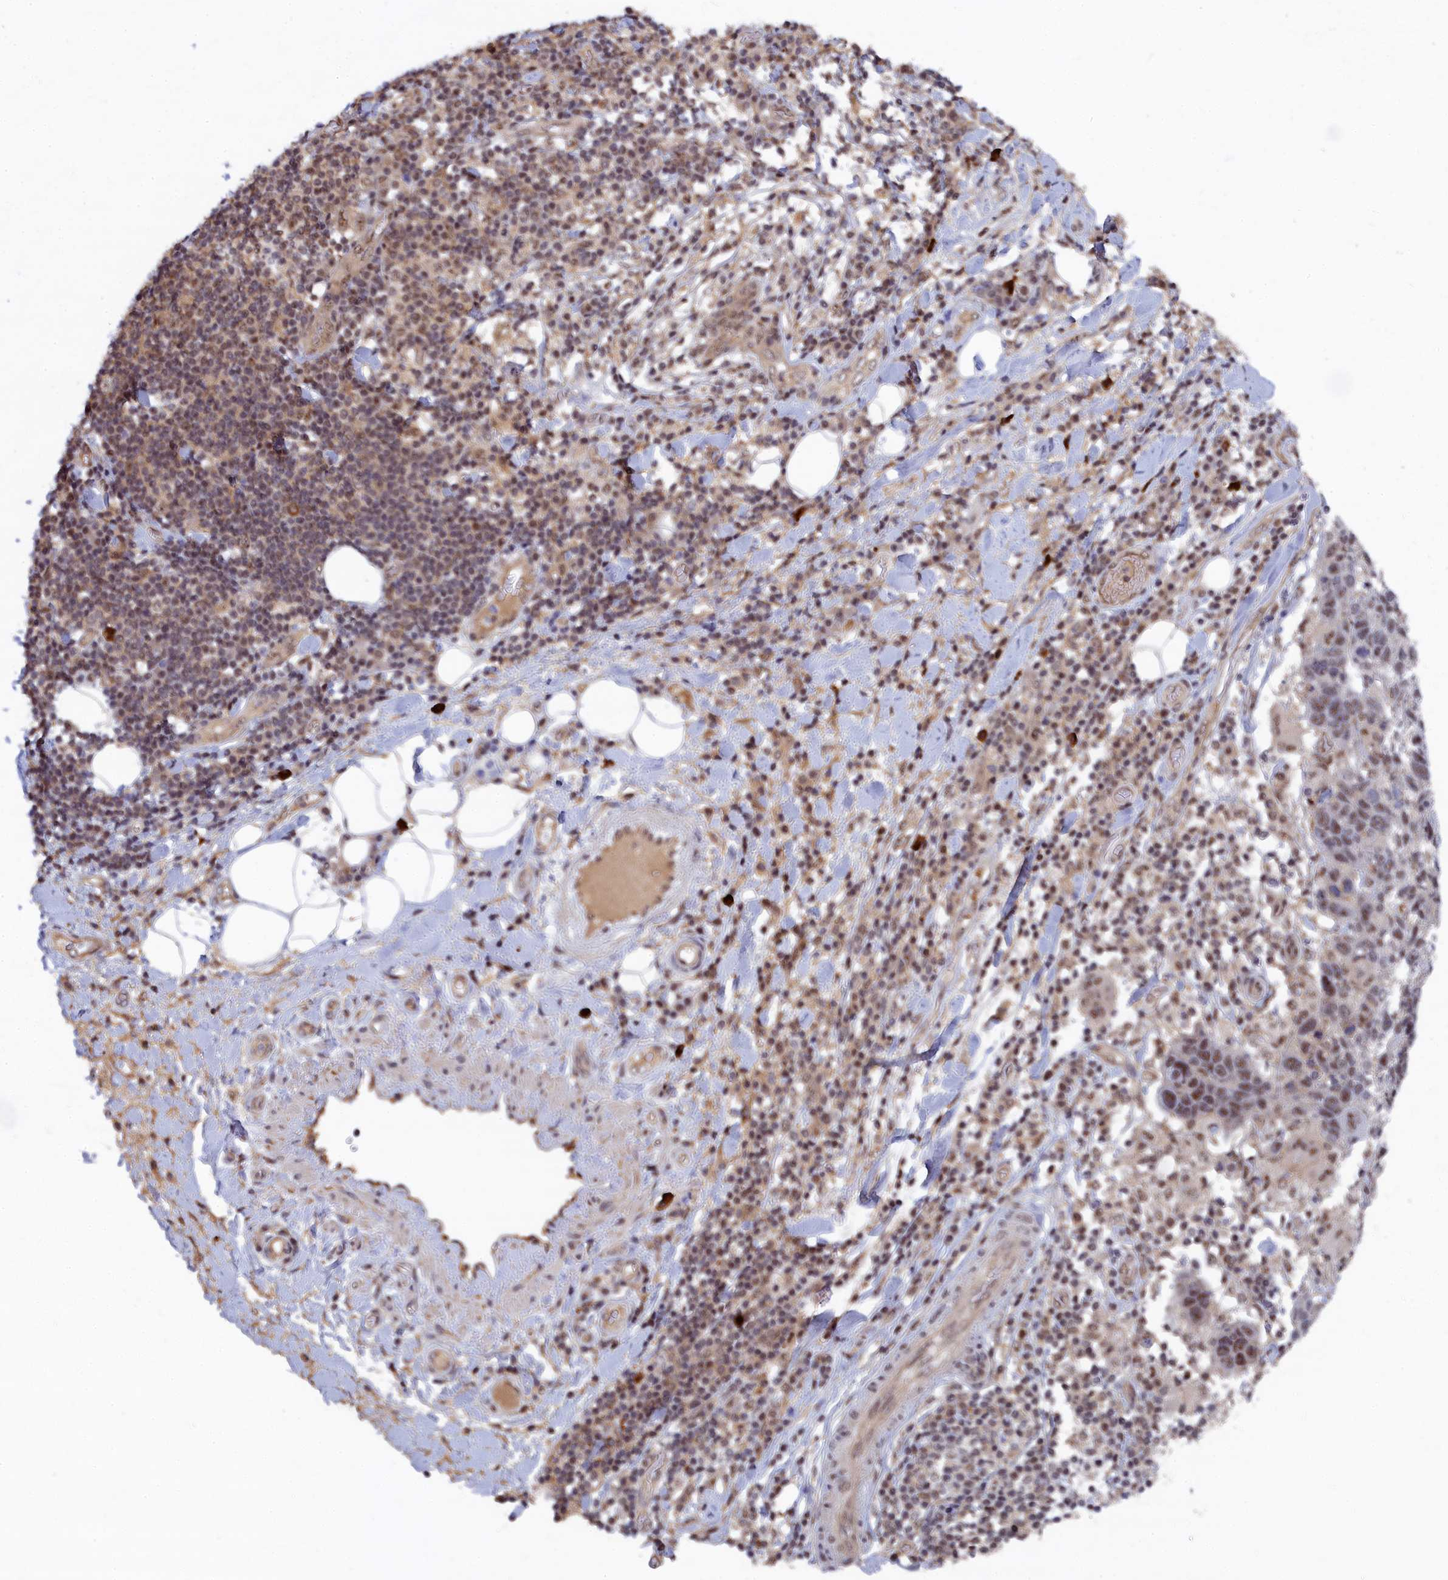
{"staining": {"intensity": "moderate", "quantity": "25%-75%", "location": "cytoplasmic/membranous,nuclear"}, "tissue": "adipose tissue", "cell_type": "Adipocytes", "image_type": "normal", "snomed": [{"axis": "morphology", "description": "Normal tissue, NOS"}, {"axis": "morphology", "description": "Squamous cell carcinoma, NOS"}, {"axis": "topography", "description": "Lymph node"}, {"axis": "topography", "description": "Bronchus"}, {"axis": "topography", "description": "Lung"}], "caption": "Adipocytes show moderate cytoplasmic/membranous,nuclear expression in approximately 25%-75% of cells in benign adipose tissue.", "gene": "TAB1", "patient": {"sex": "male", "age": 66}}